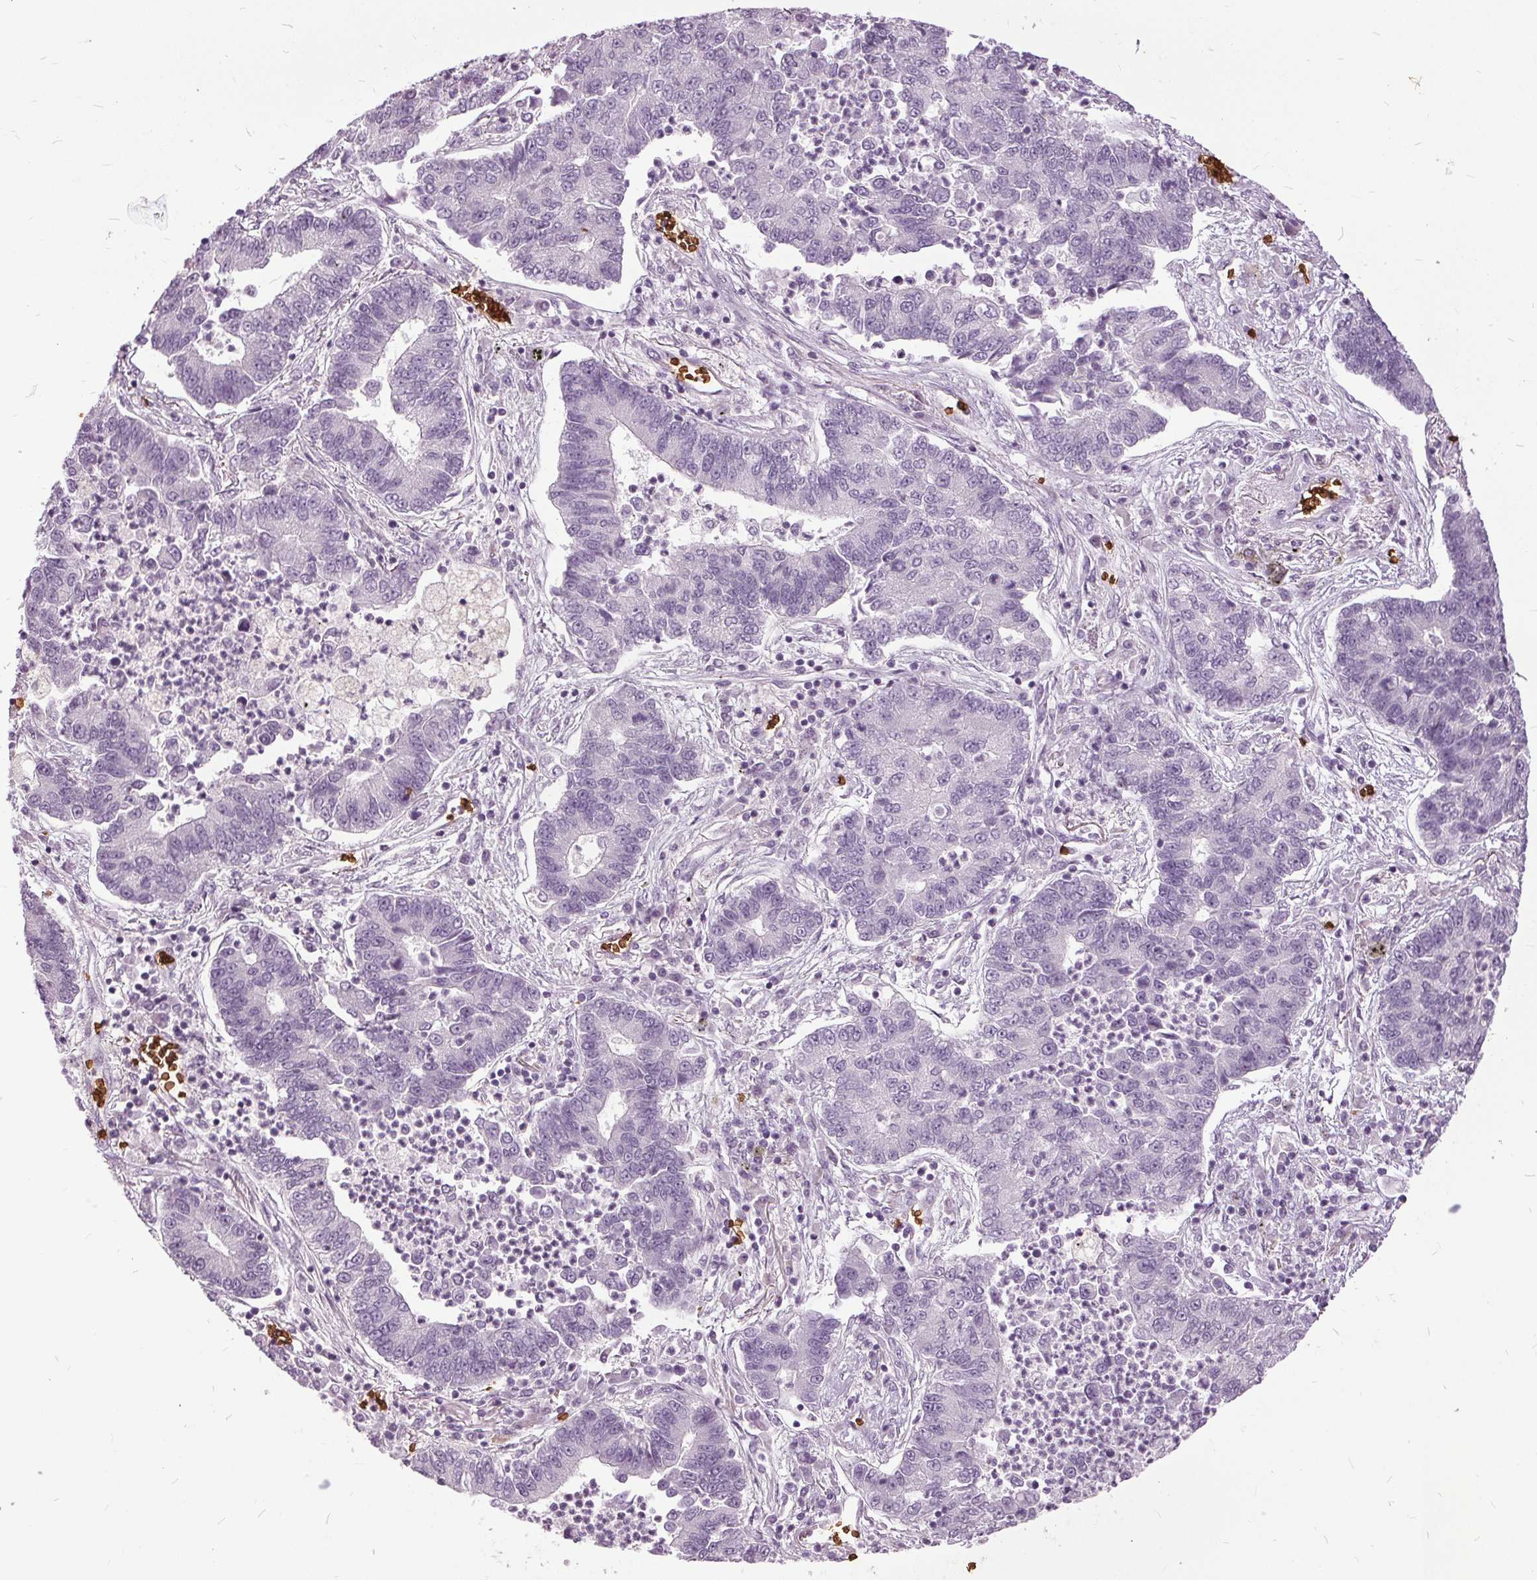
{"staining": {"intensity": "negative", "quantity": "none", "location": "none"}, "tissue": "lung cancer", "cell_type": "Tumor cells", "image_type": "cancer", "snomed": [{"axis": "morphology", "description": "Adenocarcinoma, NOS"}, {"axis": "topography", "description": "Lung"}], "caption": "The photomicrograph exhibits no staining of tumor cells in lung cancer.", "gene": "SLC4A1", "patient": {"sex": "female", "age": 57}}